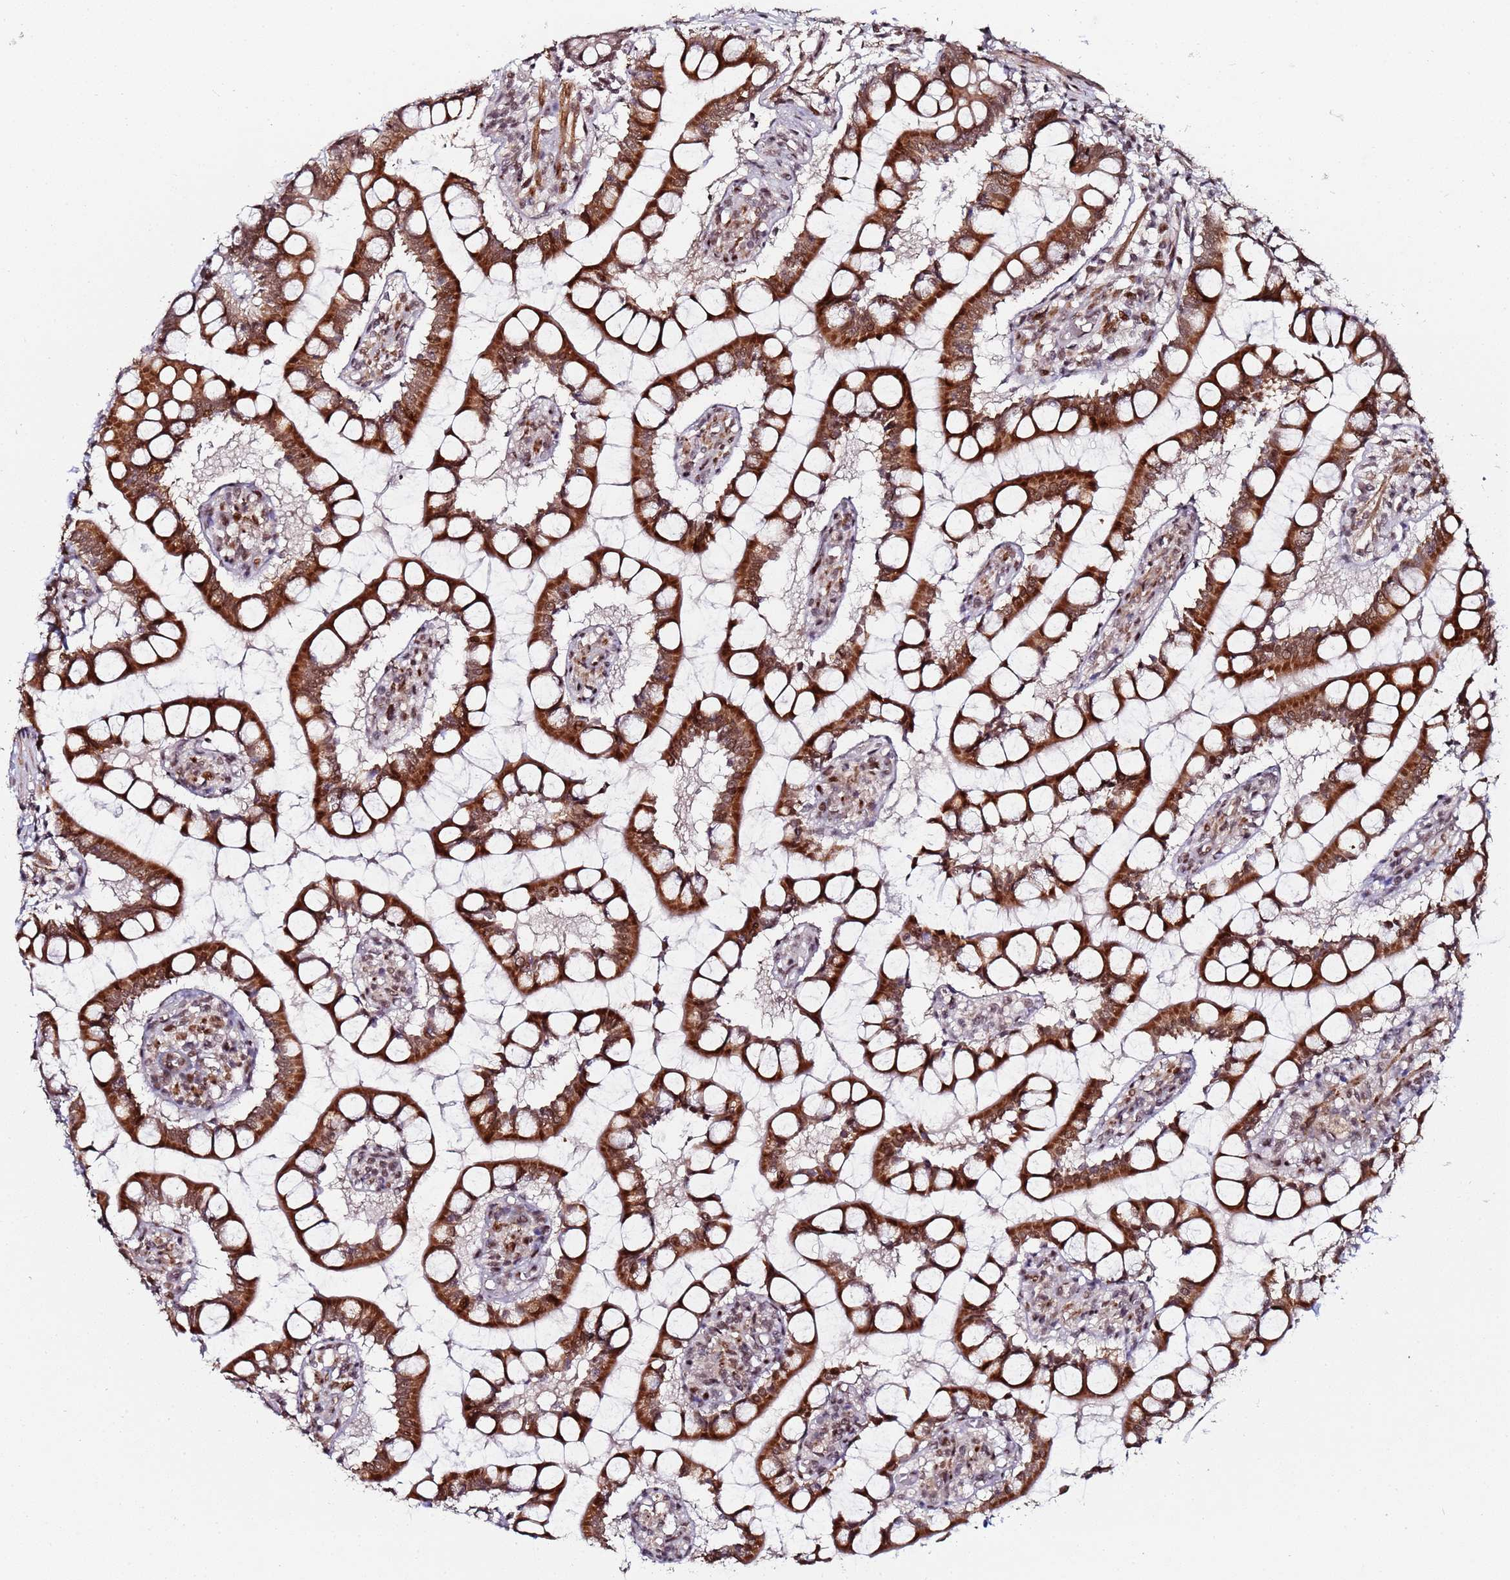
{"staining": {"intensity": "strong", "quantity": ">75%", "location": "cytoplasmic/membranous,nuclear"}, "tissue": "small intestine", "cell_type": "Glandular cells", "image_type": "normal", "snomed": [{"axis": "morphology", "description": "Normal tissue, NOS"}, {"axis": "topography", "description": "Small intestine"}], "caption": "The image demonstrates a brown stain indicating the presence of a protein in the cytoplasmic/membranous,nuclear of glandular cells in small intestine.", "gene": "PPM1H", "patient": {"sex": "male", "age": 52}}